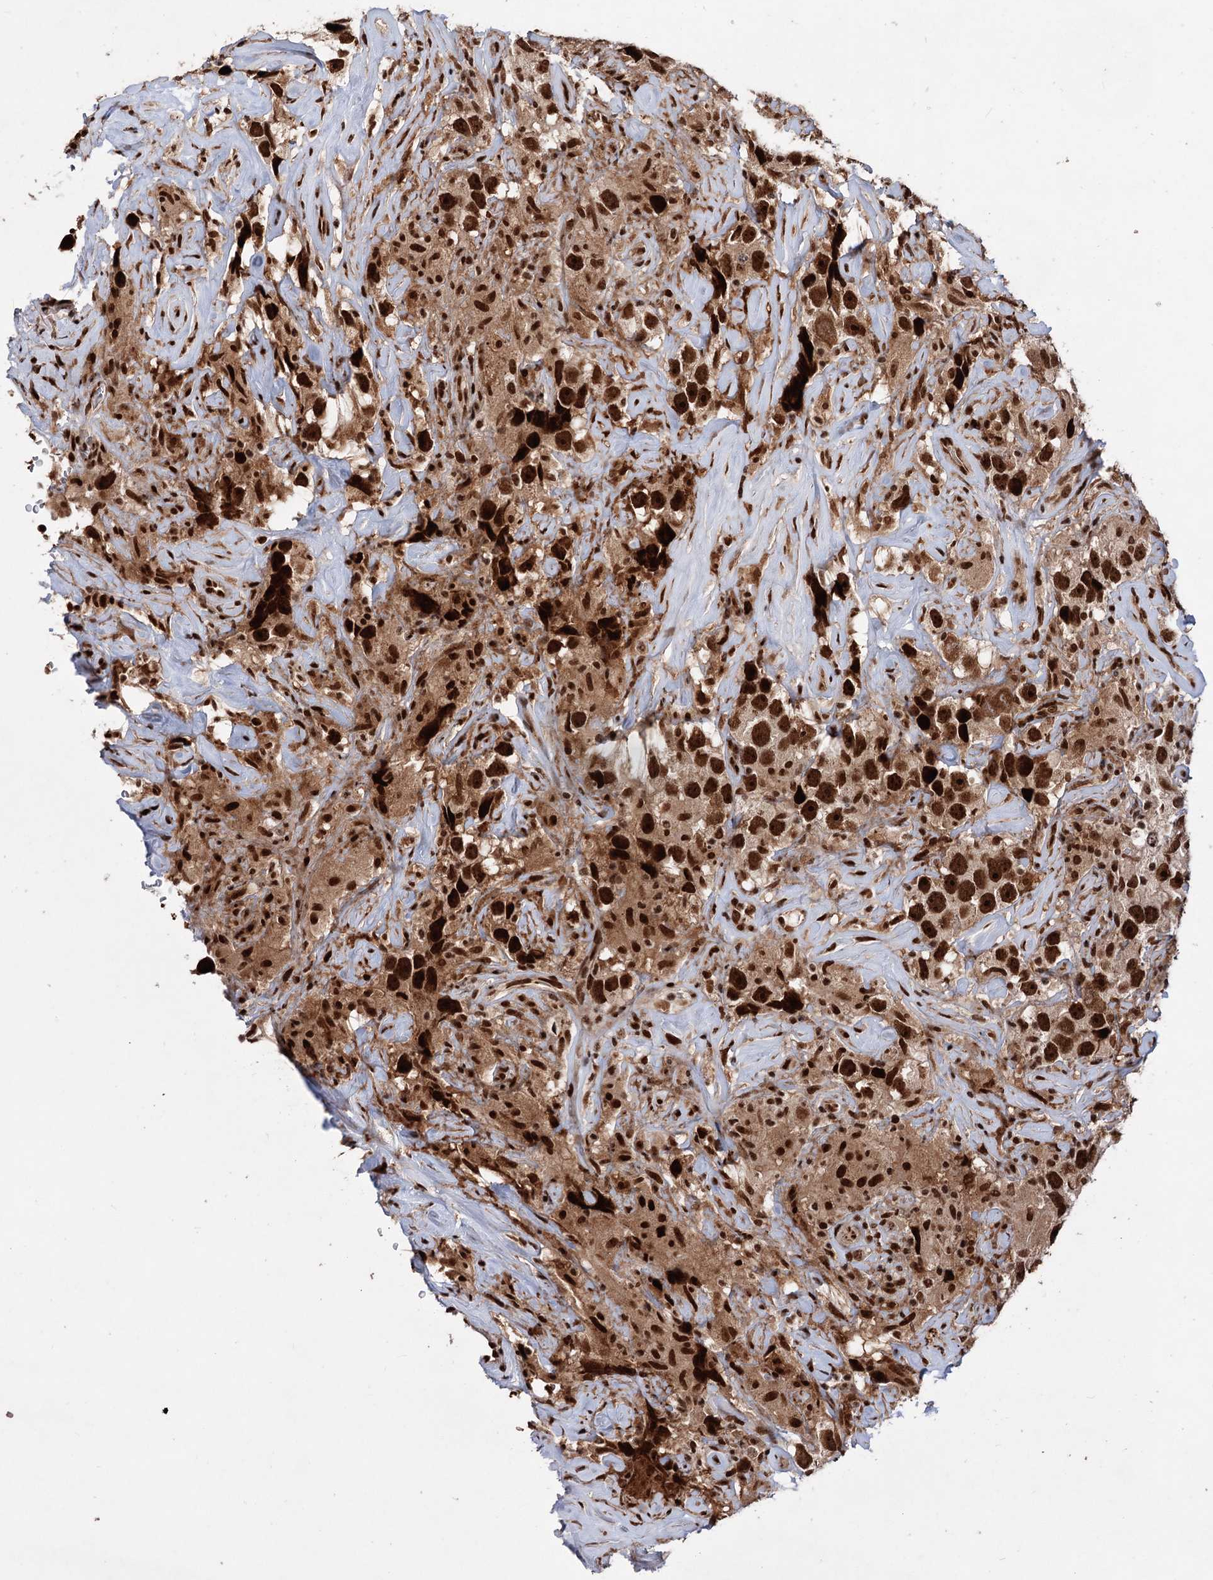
{"staining": {"intensity": "strong", "quantity": ">75%", "location": "nuclear"}, "tissue": "testis cancer", "cell_type": "Tumor cells", "image_type": "cancer", "snomed": [{"axis": "morphology", "description": "Seminoma, NOS"}, {"axis": "topography", "description": "Testis"}], "caption": "A brown stain highlights strong nuclear expression of a protein in testis cancer tumor cells.", "gene": "MAML1", "patient": {"sex": "male", "age": 49}}